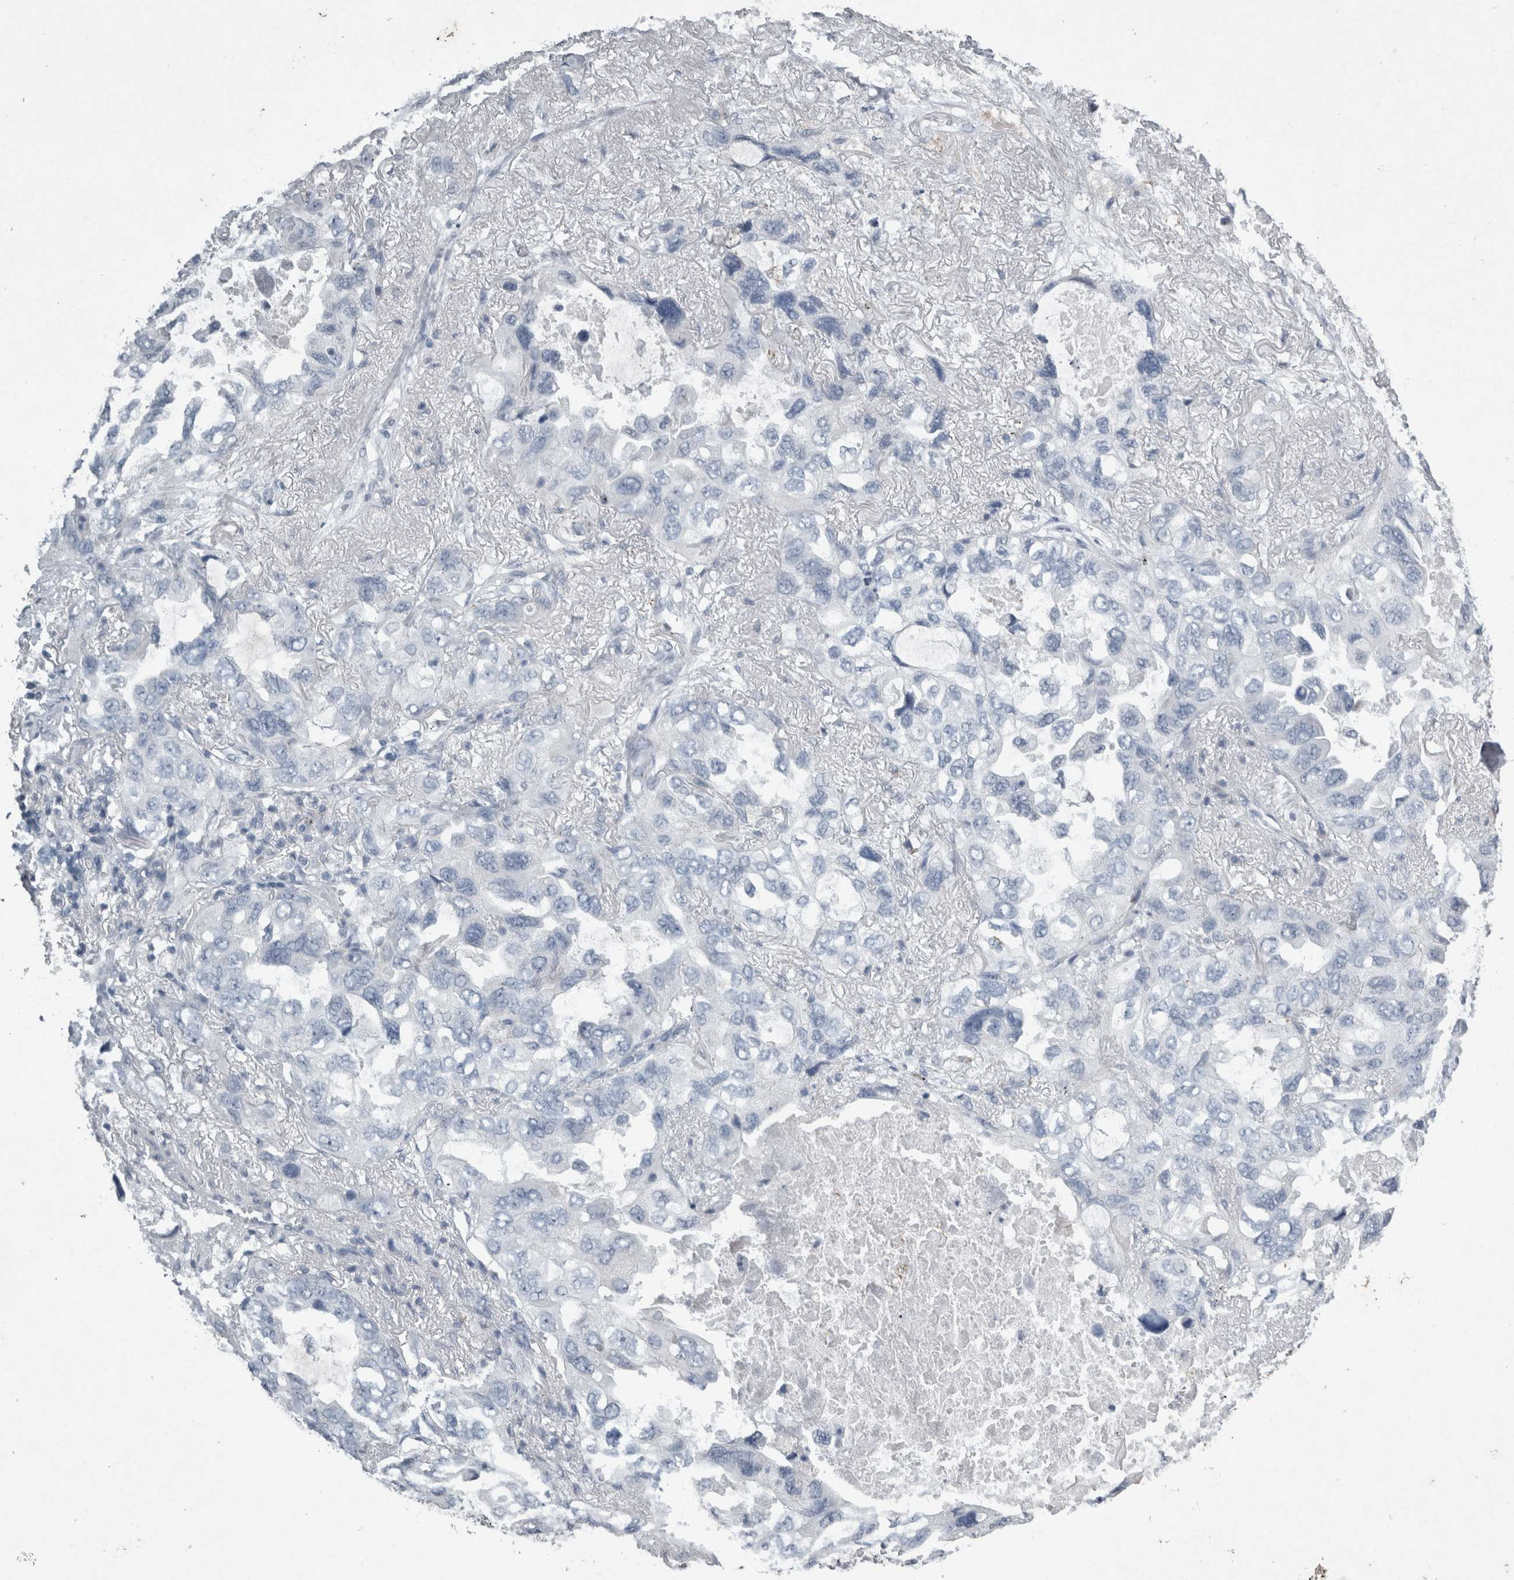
{"staining": {"intensity": "negative", "quantity": "none", "location": "none"}, "tissue": "lung cancer", "cell_type": "Tumor cells", "image_type": "cancer", "snomed": [{"axis": "morphology", "description": "Squamous cell carcinoma, NOS"}, {"axis": "topography", "description": "Lung"}], "caption": "This is a image of immunohistochemistry (IHC) staining of lung squamous cell carcinoma, which shows no staining in tumor cells.", "gene": "PDX1", "patient": {"sex": "female", "age": 73}}